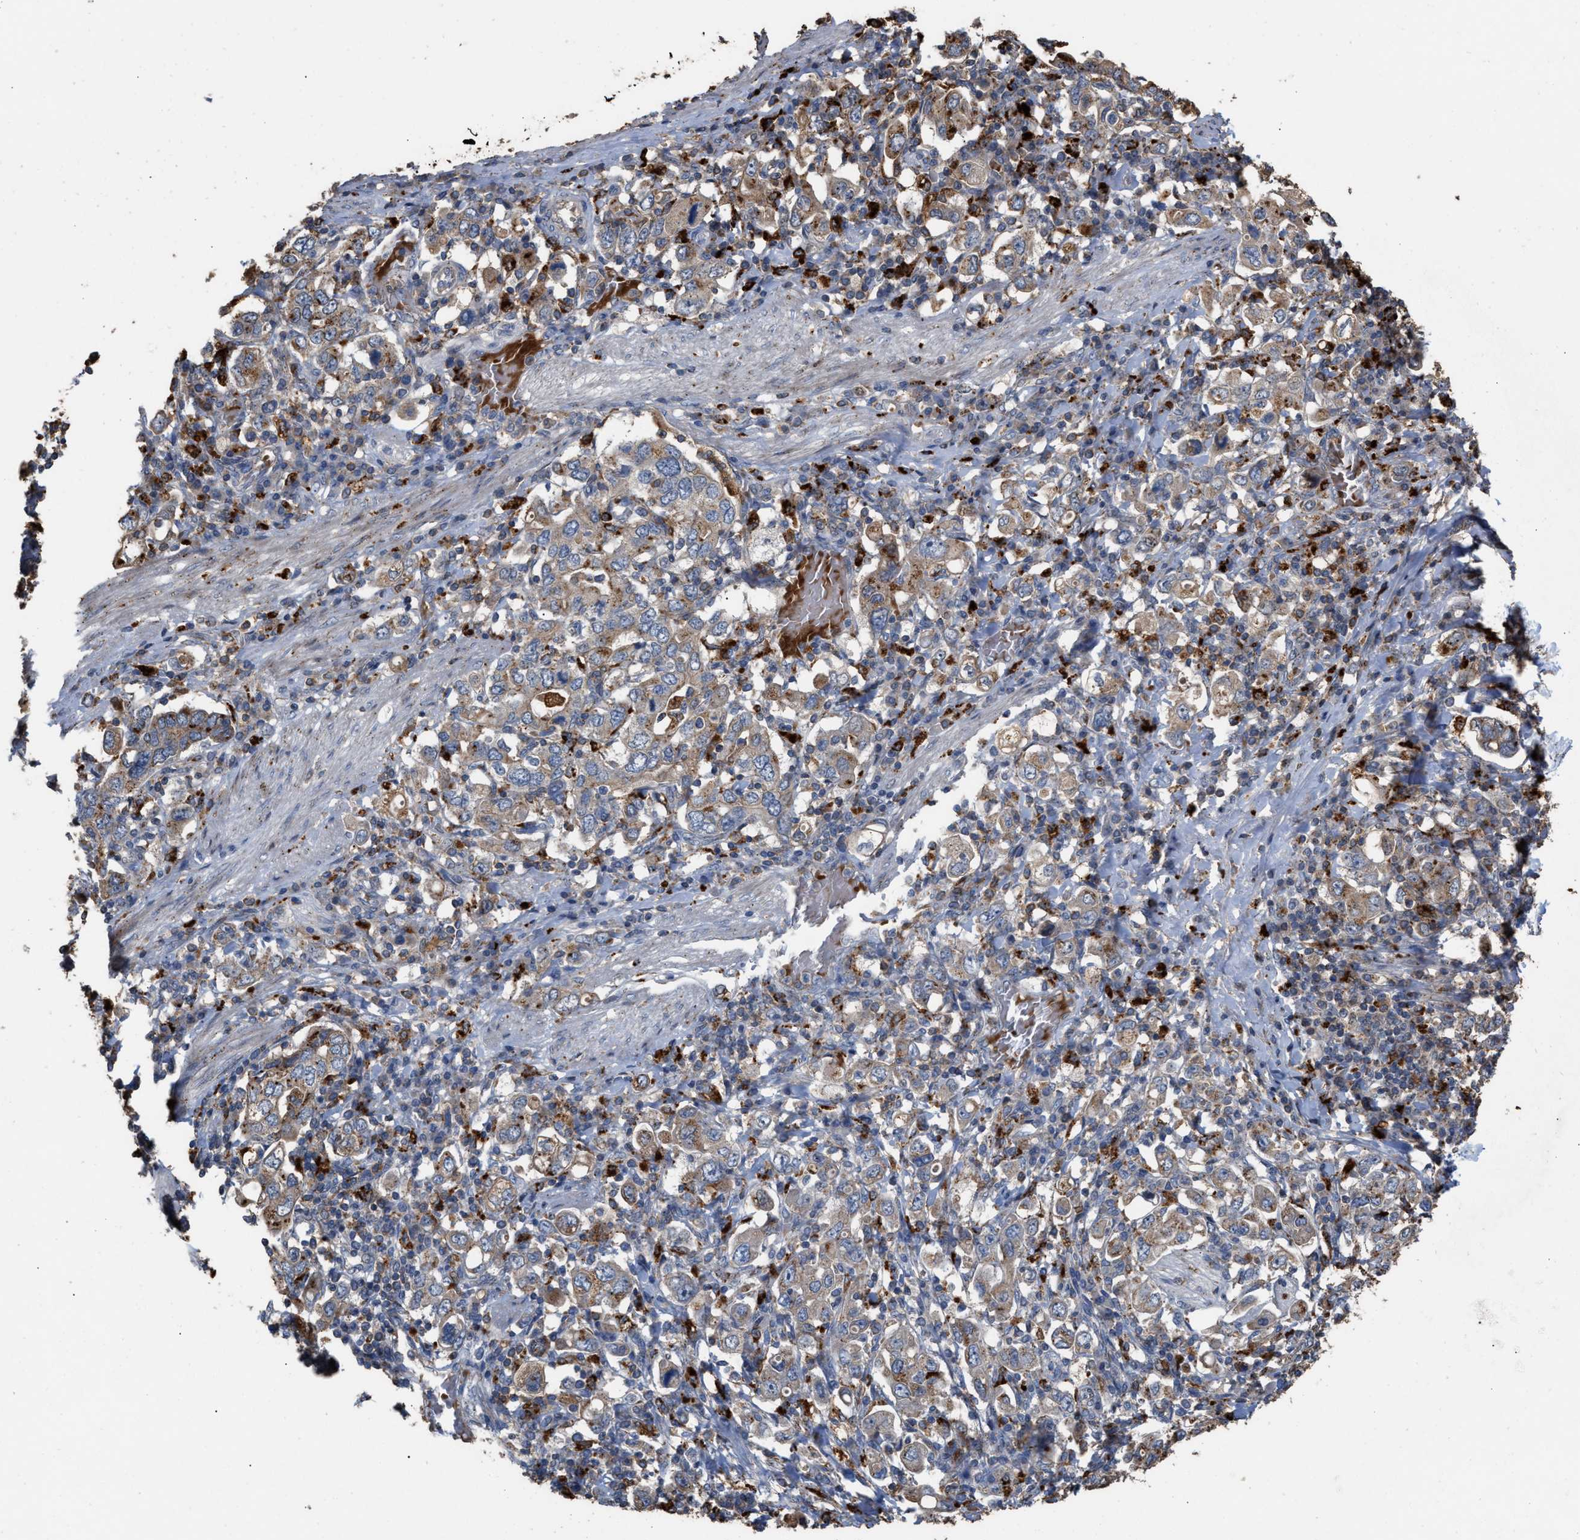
{"staining": {"intensity": "weak", "quantity": ">75%", "location": "cytoplasmic/membranous"}, "tissue": "stomach cancer", "cell_type": "Tumor cells", "image_type": "cancer", "snomed": [{"axis": "morphology", "description": "Adenocarcinoma, NOS"}, {"axis": "topography", "description": "Stomach, upper"}], "caption": "An image showing weak cytoplasmic/membranous expression in about >75% of tumor cells in stomach cancer, as visualized by brown immunohistochemical staining.", "gene": "ELMO3", "patient": {"sex": "male", "age": 62}}